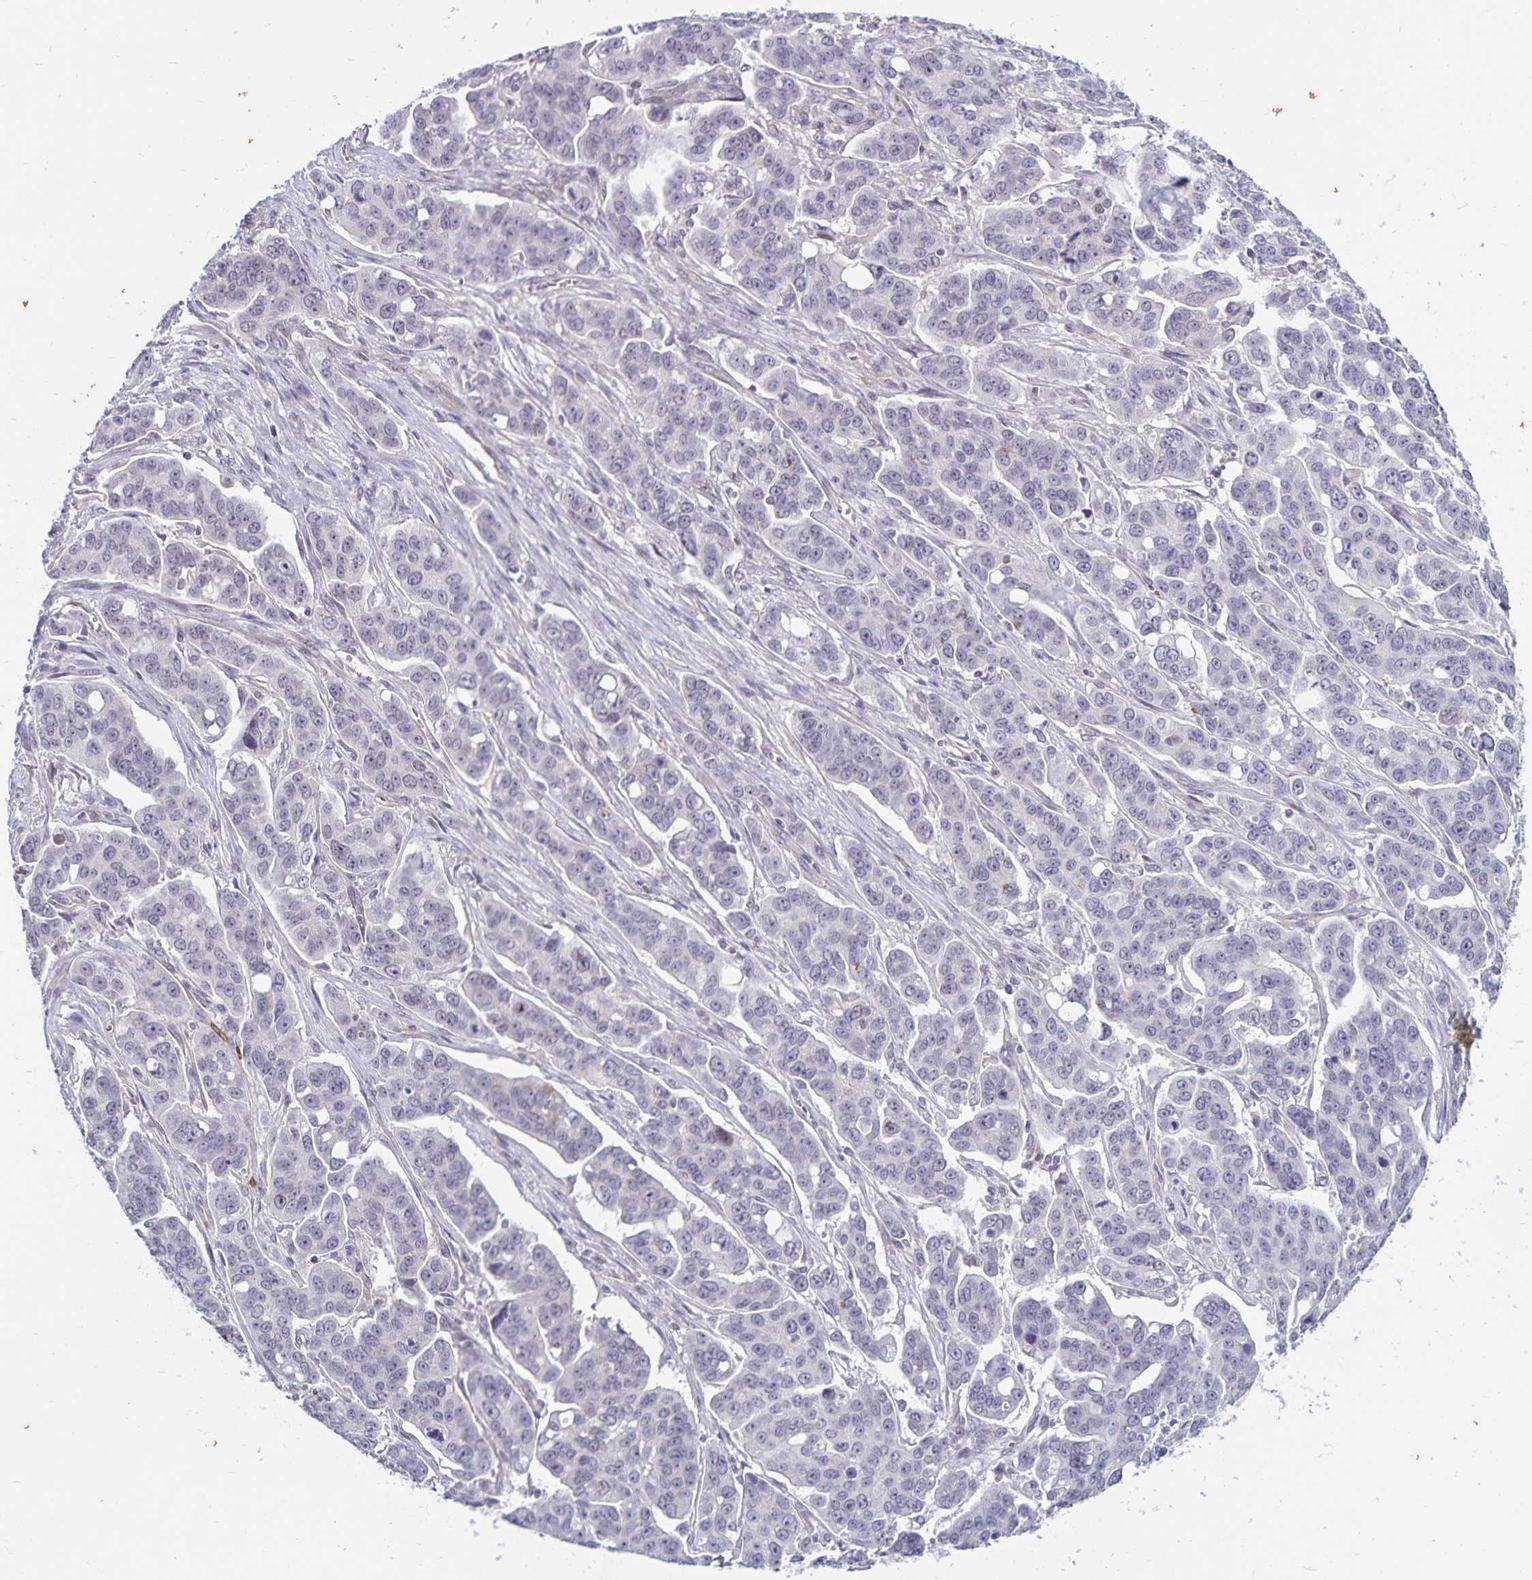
{"staining": {"intensity": "negative", "quantity": "none", "location": "none"}, "tissue": "ovarian cancer", "cell_type": "Tumor cells", "image_type": "cancer", "snomed": [{"axis": "morphology", "description": "Carcinoma, endometroid"}, {"axis": "topography", "description": "Ovary"}], "caption": "Tumor cells are negative for brown protein staining in endometroid carcinoma (ovarian).", "gene": "CDKN2B", "patient": {"sex": "female", "age": 78}}